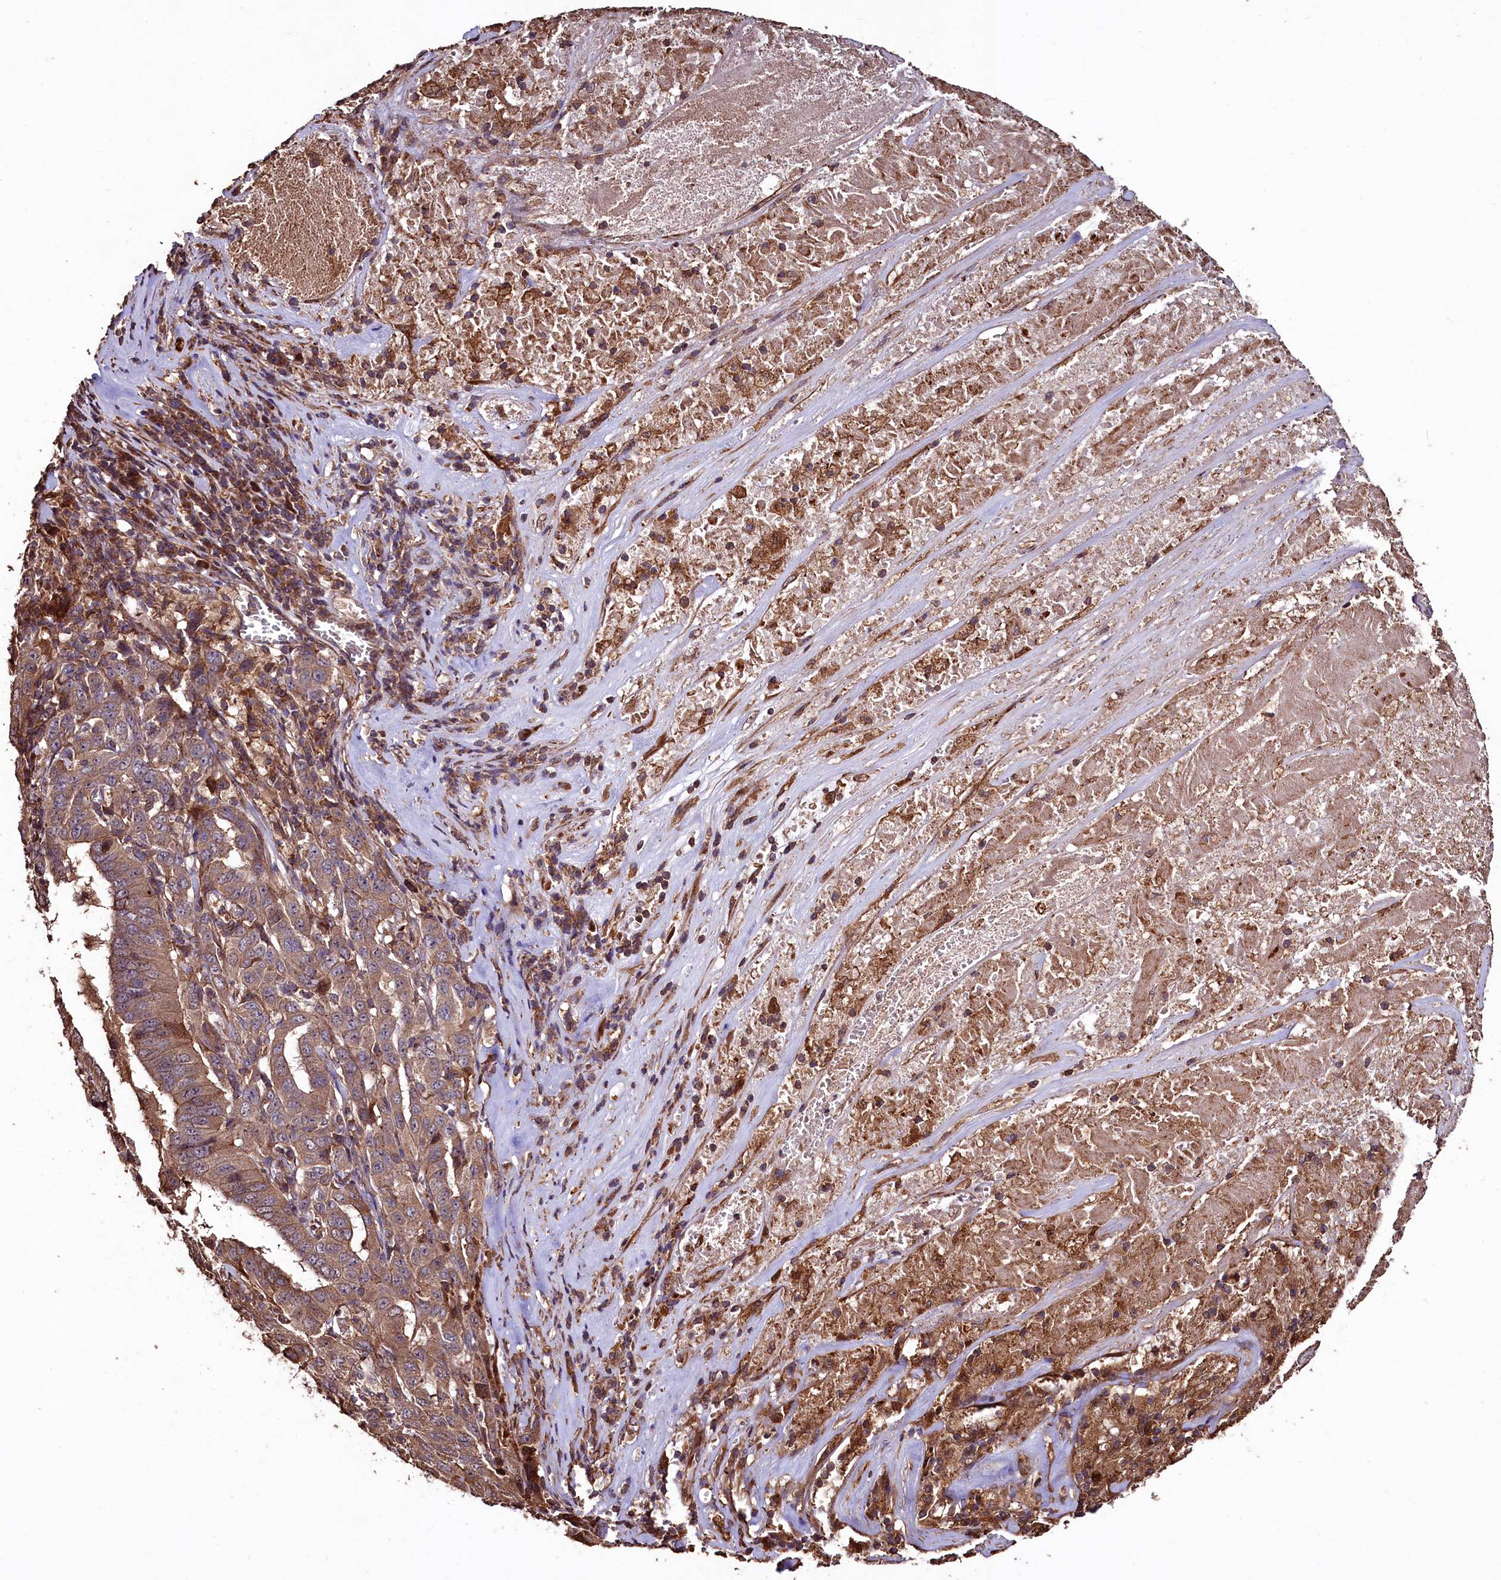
{"staining": {"intensity": "weak", "quantity": ">75%", "location": "cytoplasmic/membranous"}, "tissue": "pancreatic cancer", "cell_type": "Tumor cells", "image_type": "cancer", "snomed": [{"axis": "morphology", "description": "Adenocarcinoma, NOS"}, {"axis": "topography", "description": "Pancreas"}], "caption": "A brown stain highlights weak cytoplasmic/membranous positivity of a protein in pancreatic cancer (adenocarcinoma) tumor cells.", "gene": "TMEM98", "patient": {"sex": "male", "age": 63}}